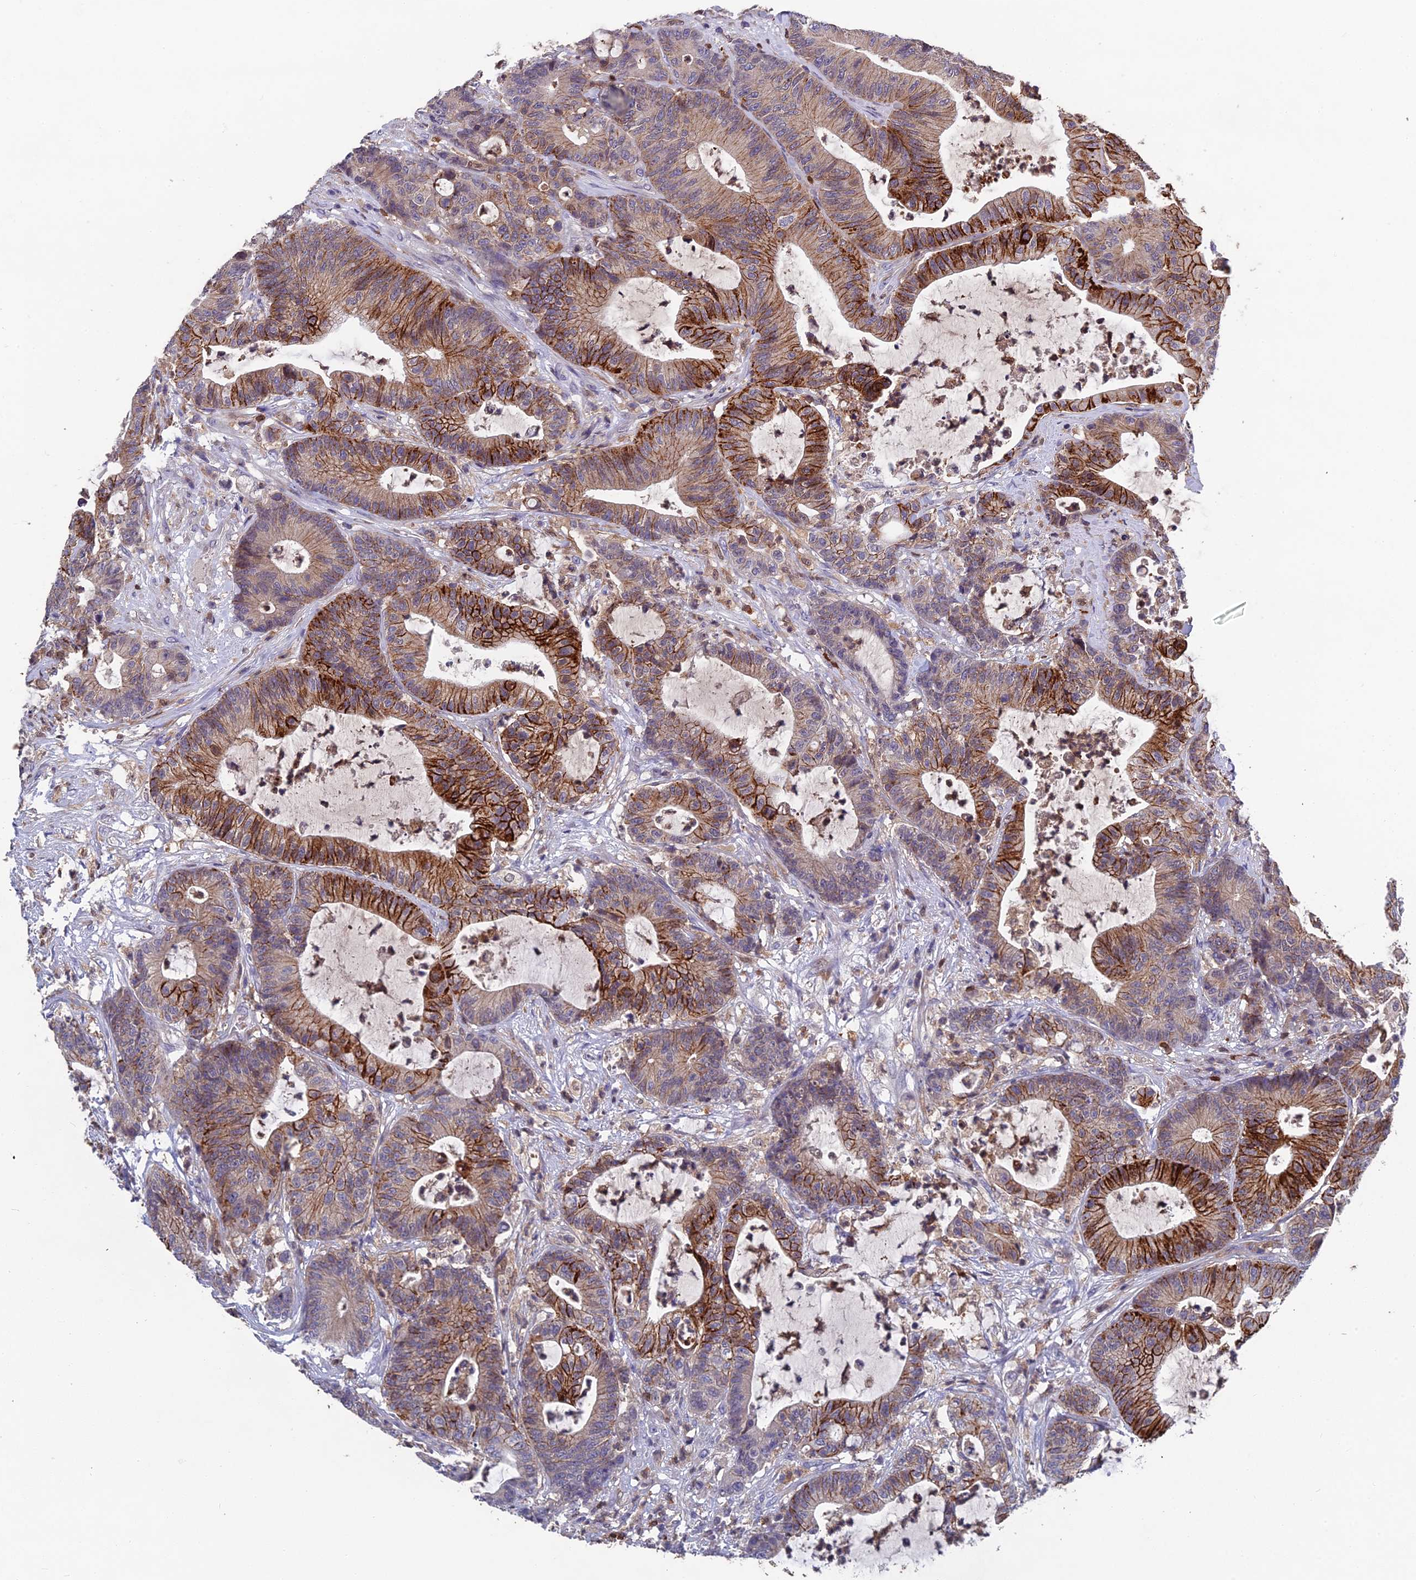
{"staining": {"intensity": "strong", "quantity": ">75%", "location": "cytoplasmic/membranous"}, "tissue": "colorectal cancer", "cell_type": "Tumor cells", "image_type": "cancer", "snomed": [{"axis": "morphology", "description": "Adenocarcinoma, NOS"}, {"axis": "topography", "description": "Colon"}], "caption": "Colorectal adenocarcinoma stained with a protein marker displays strong staining in tumor cells.", "gene": "GALK2", "patient": {"sex": "female", "age": 84}}